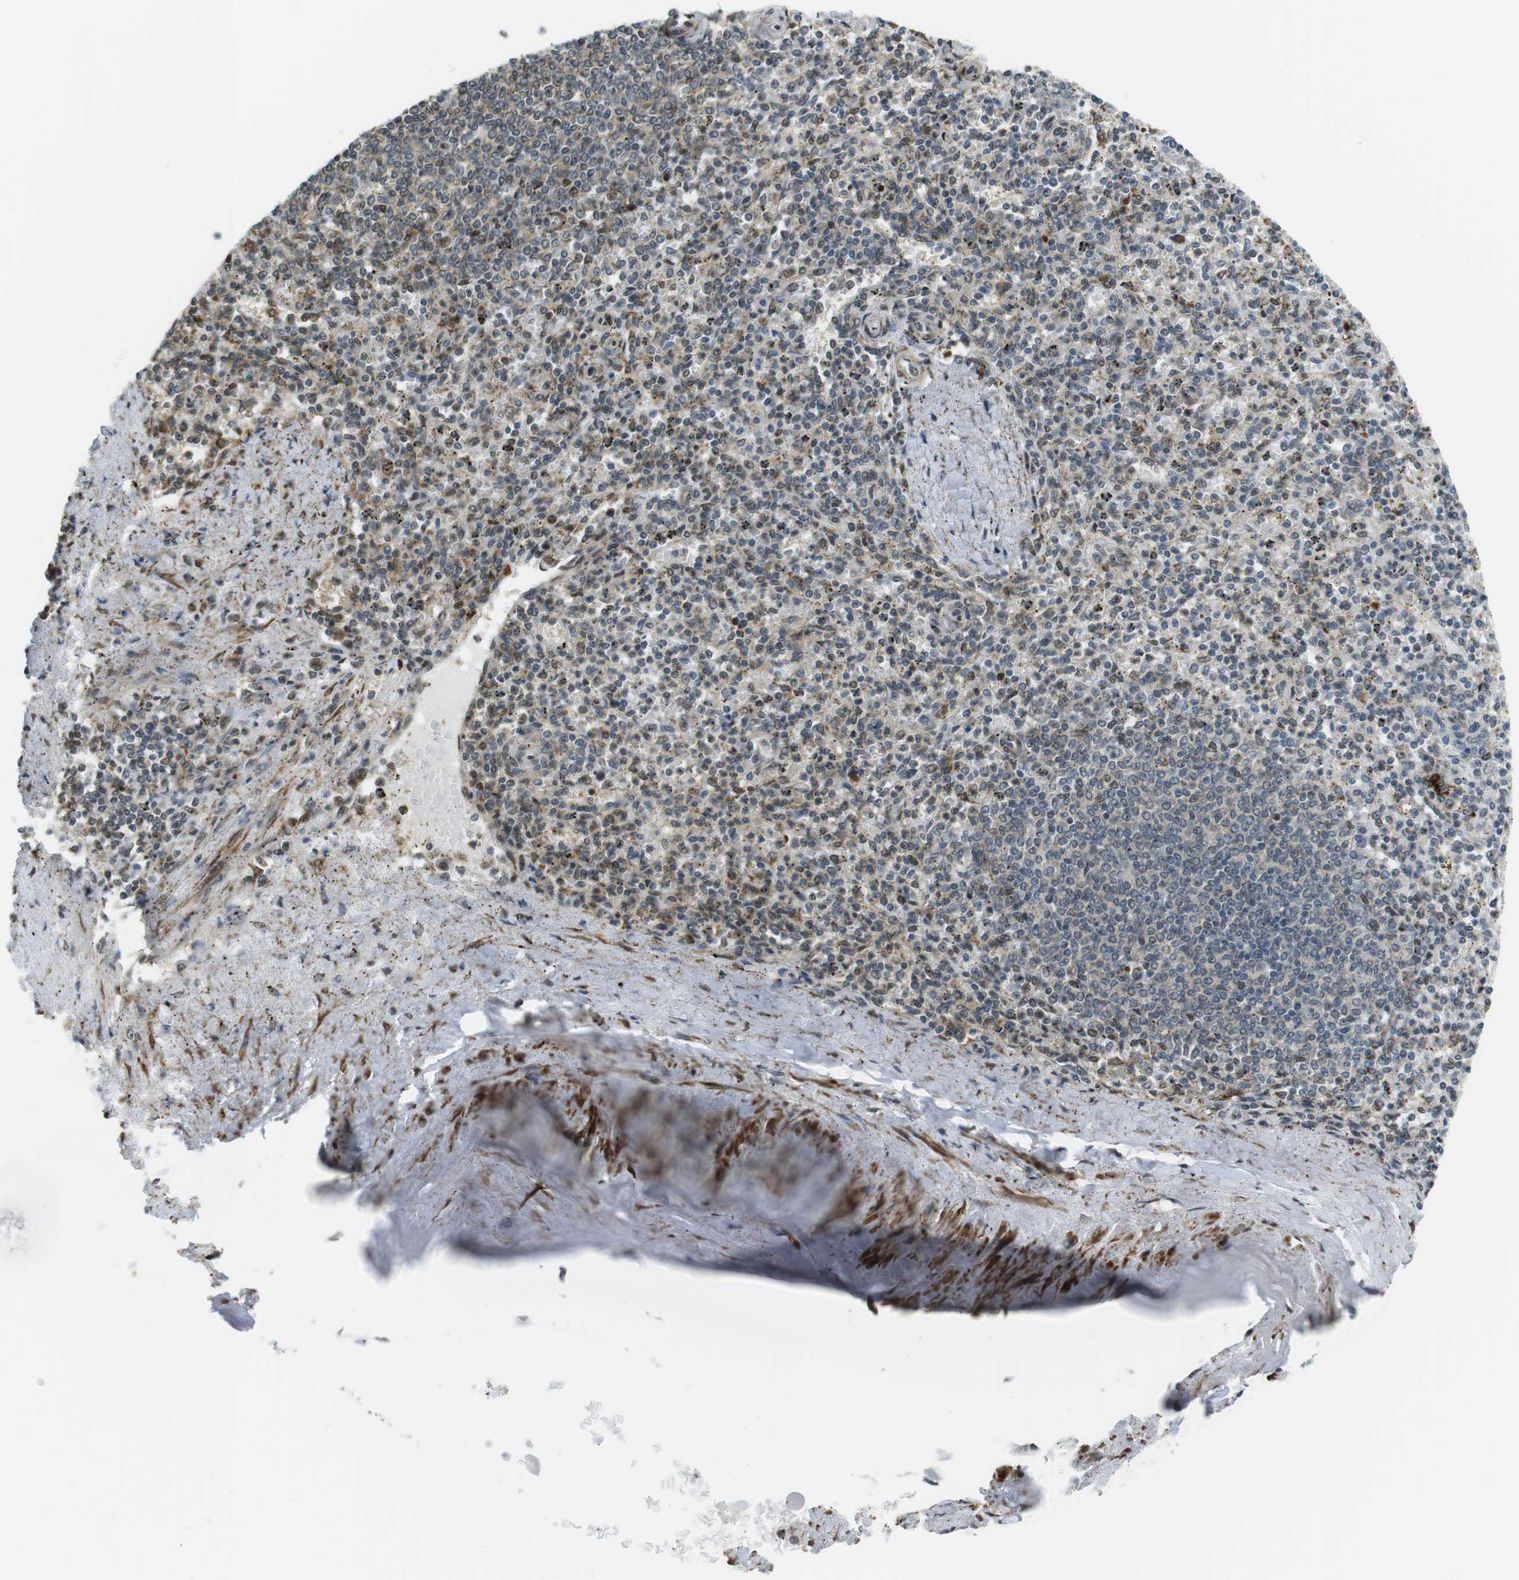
{"staining": {"intensity": "moderate", "quantity": "25%-75%", "location": "cytoplasmic/membranous,nuclear"}, "tissue": "spleen", "cell_type": "Cells in red pulp", "image_type": "normal", "snomed": [{"axis": "morphology", "description": "Normal tissue, NOS"}, {"axis": "topography", "description": "Spleen"}], "caption": "A high-resolution photomicrograph shows IHC staining of benign spleen, which exhibits moderate cytoplasmic/membranous,nuclear staining in approximately 25%-75% of cells in red pulp.", "gene": "USP7", "patient": {"sex": "male", "age": 72}}